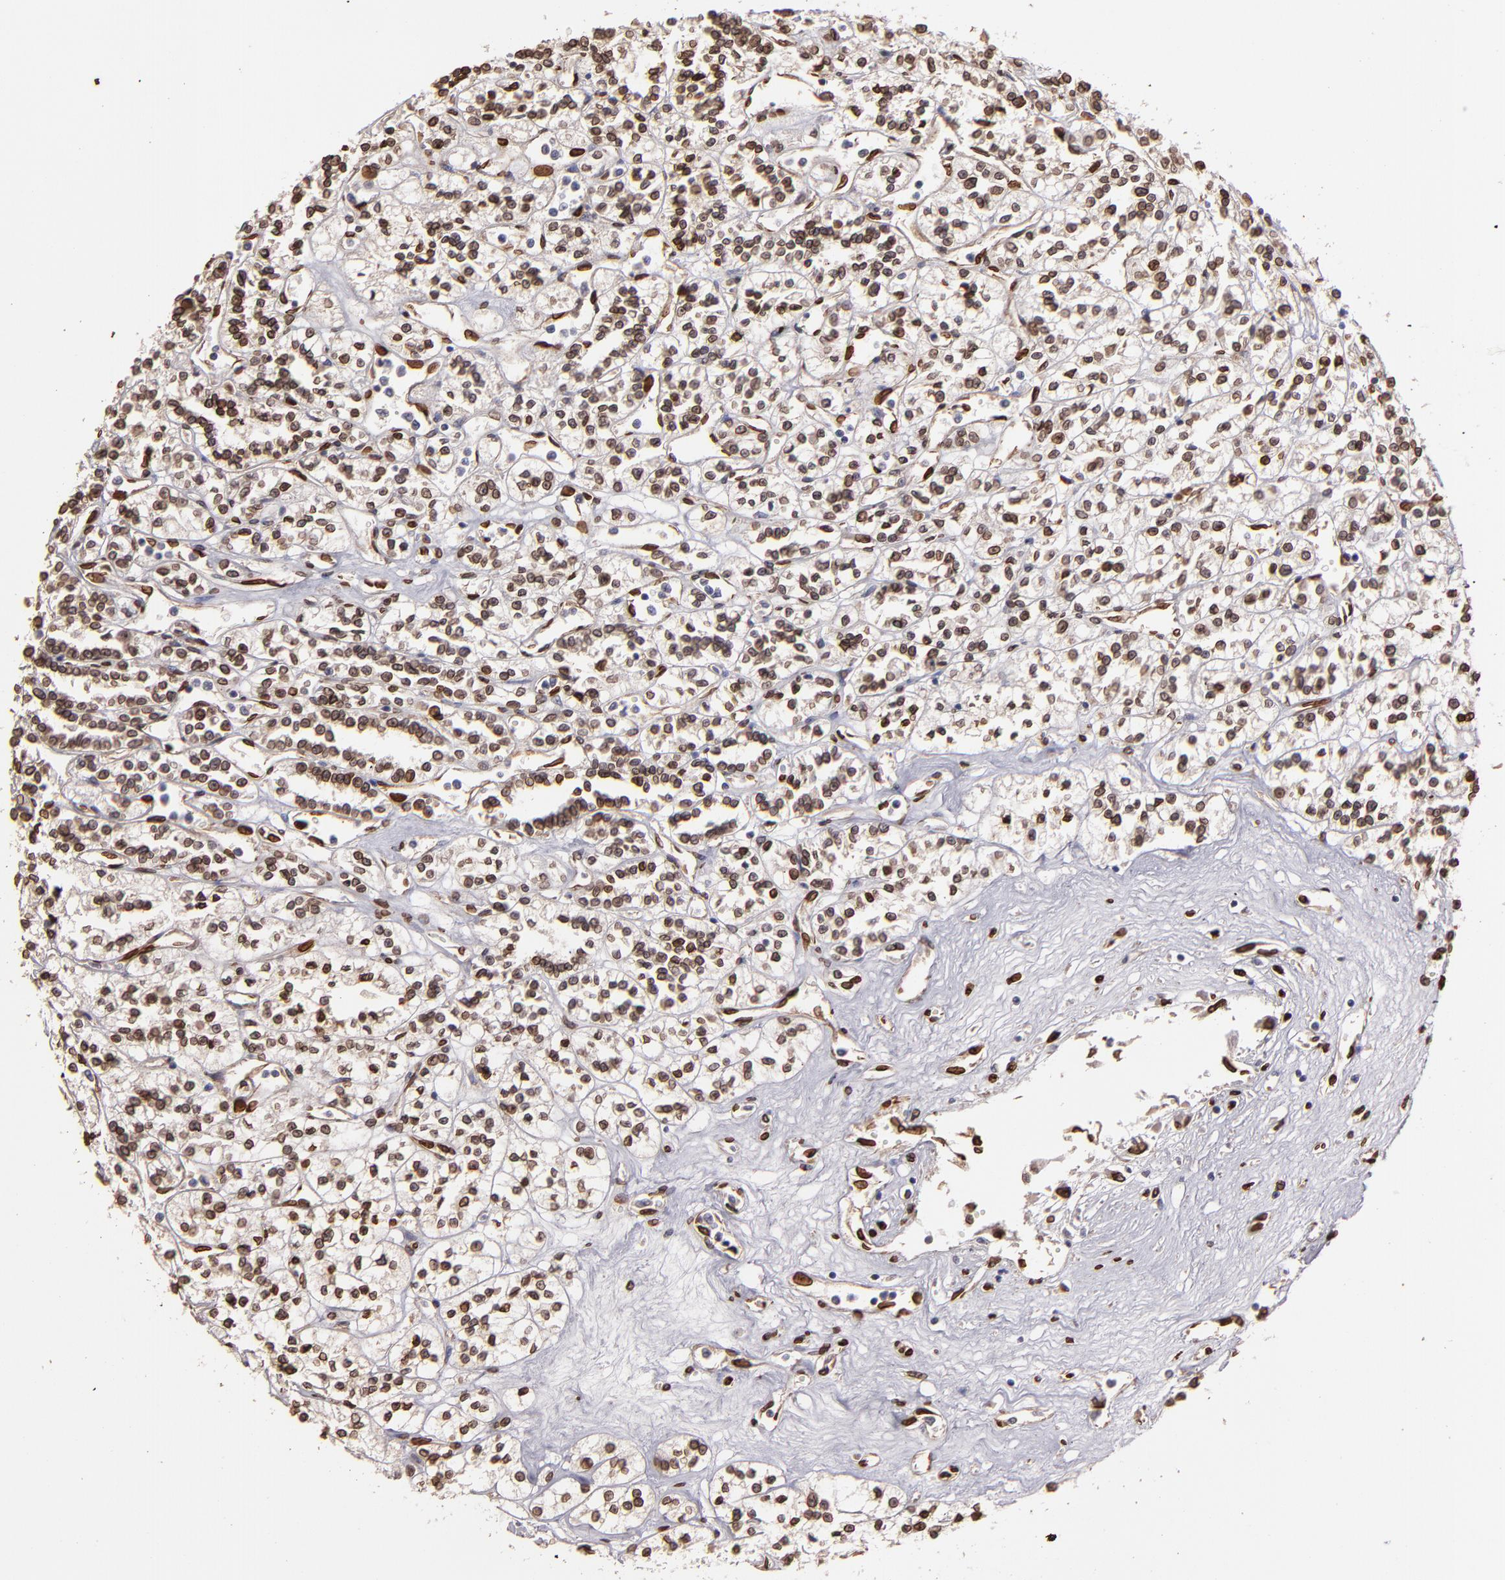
{"staining": {"intensity": "moderate", "quantity": ">75%", "location": "cytoplasmic/membranous,nuclear"}, "tissue": "renal cancer", "cell_type": "Tumor cells", "image_type": "cancer", "snomed": [{"axis": "morphology", "description": "Adenocarcinoma, NOS"}, {"axis": "topography", "description": "Kidney"}], "caption": "Immunohistochemistry micrograph of renal cancer (adenocarcinoma) stained for a protein (brown), which exhibits medium levels of moderate cytoplasmic/membranous and nuclear staining in about >75% of tumor cells.", "gene": "PUM3", "patient": {"sex": "female", "age": 76}}